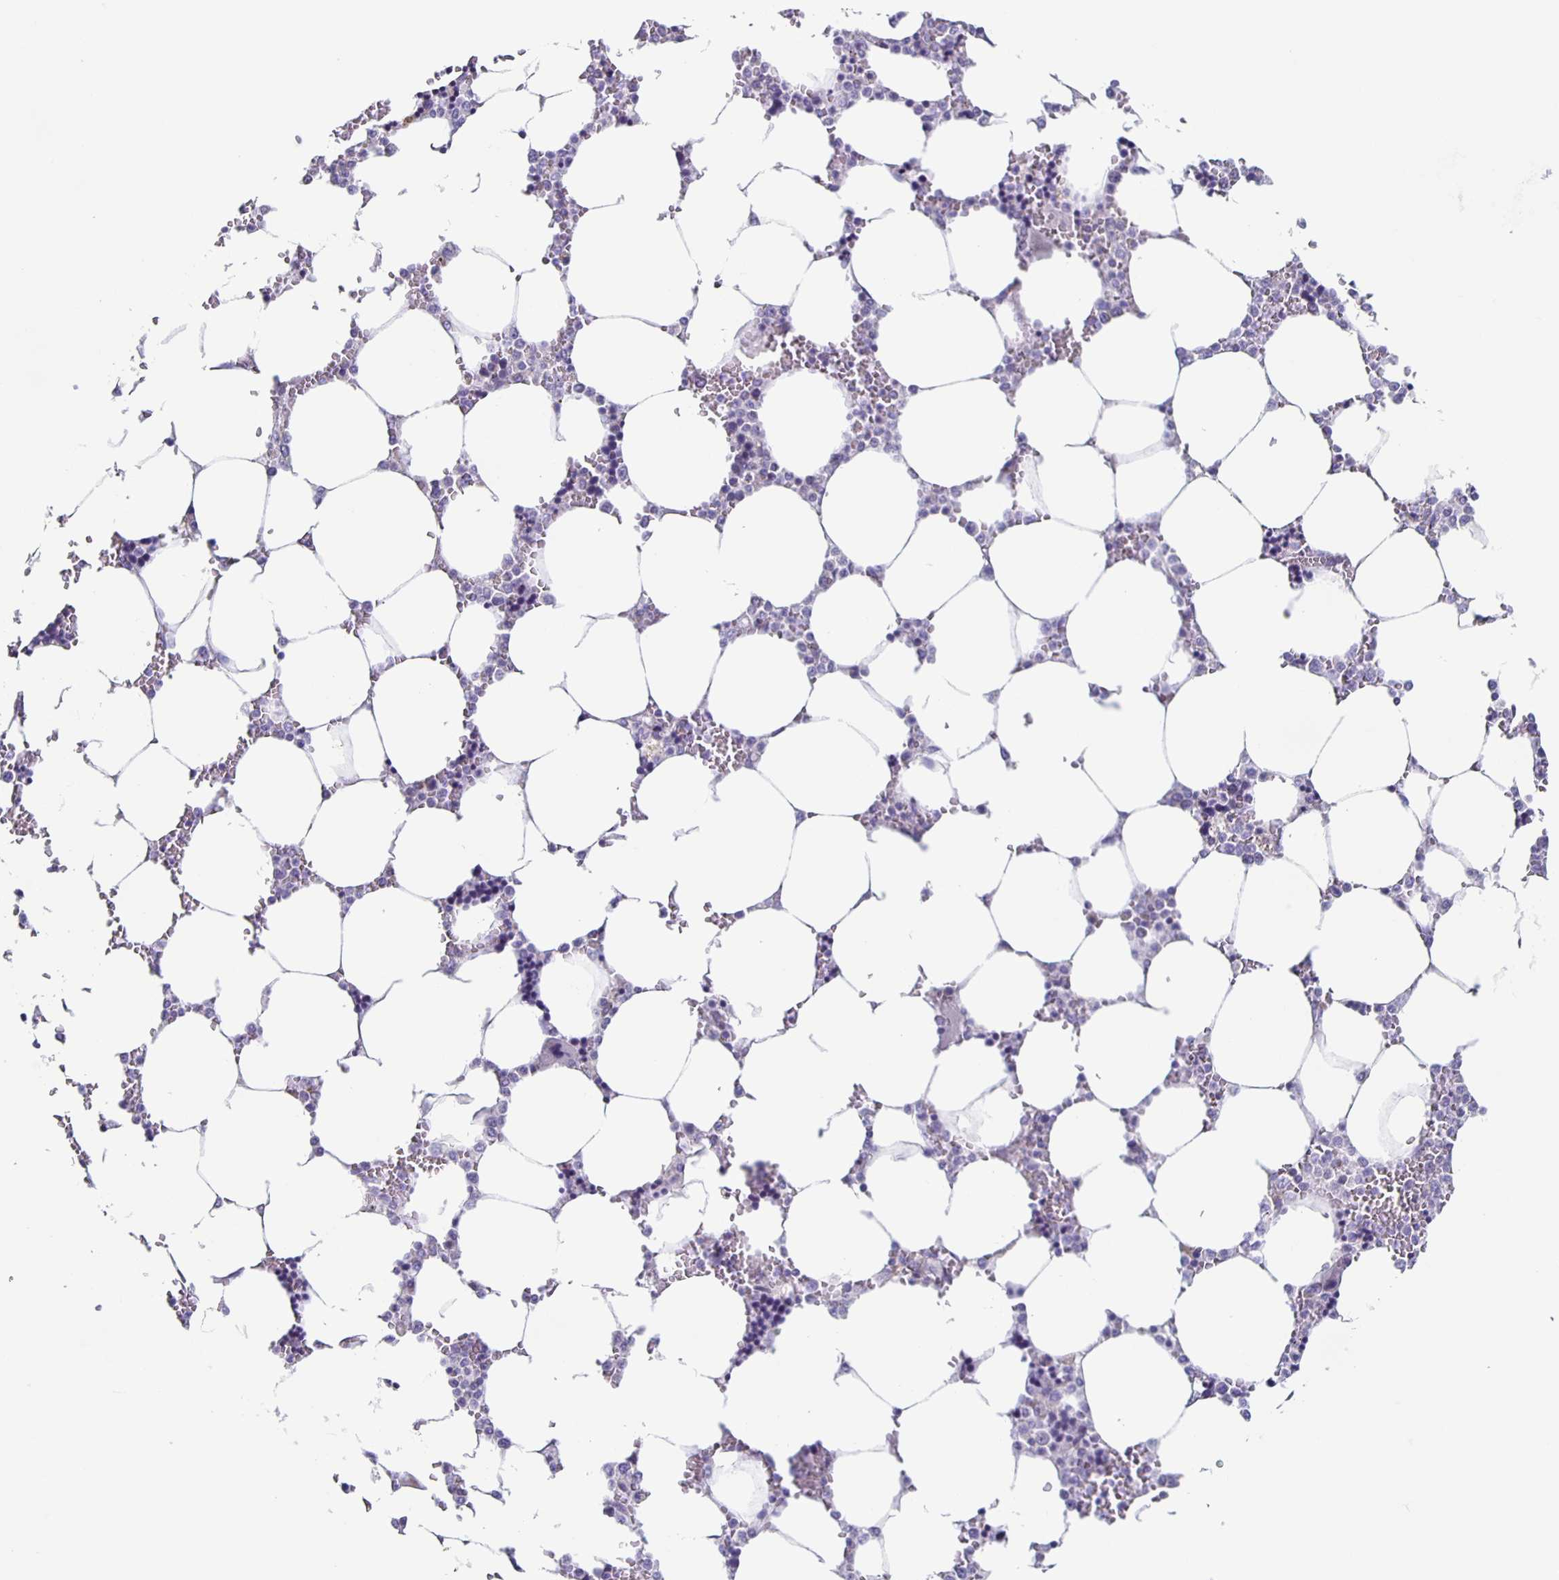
{"staining": {"intensity": "negative", "quantity": "none", "location": "none"}, "tissue": "bone marrow", "cell_type": "Hematopoietic cells", "image_type": "normal", "snomed": [{"axis": "morphology", "description": "Normal tissue, NOS"}, {"axis": "topography", "description": "Bone marrow"}], "caption": "High power microscopy histopathology image of an immunohistochemistry image of benign bone marrow, revealing no significant expression in hematopoietic cells.", "gene": "TPPP", "patient": {"sex": "male", "age": 64}}